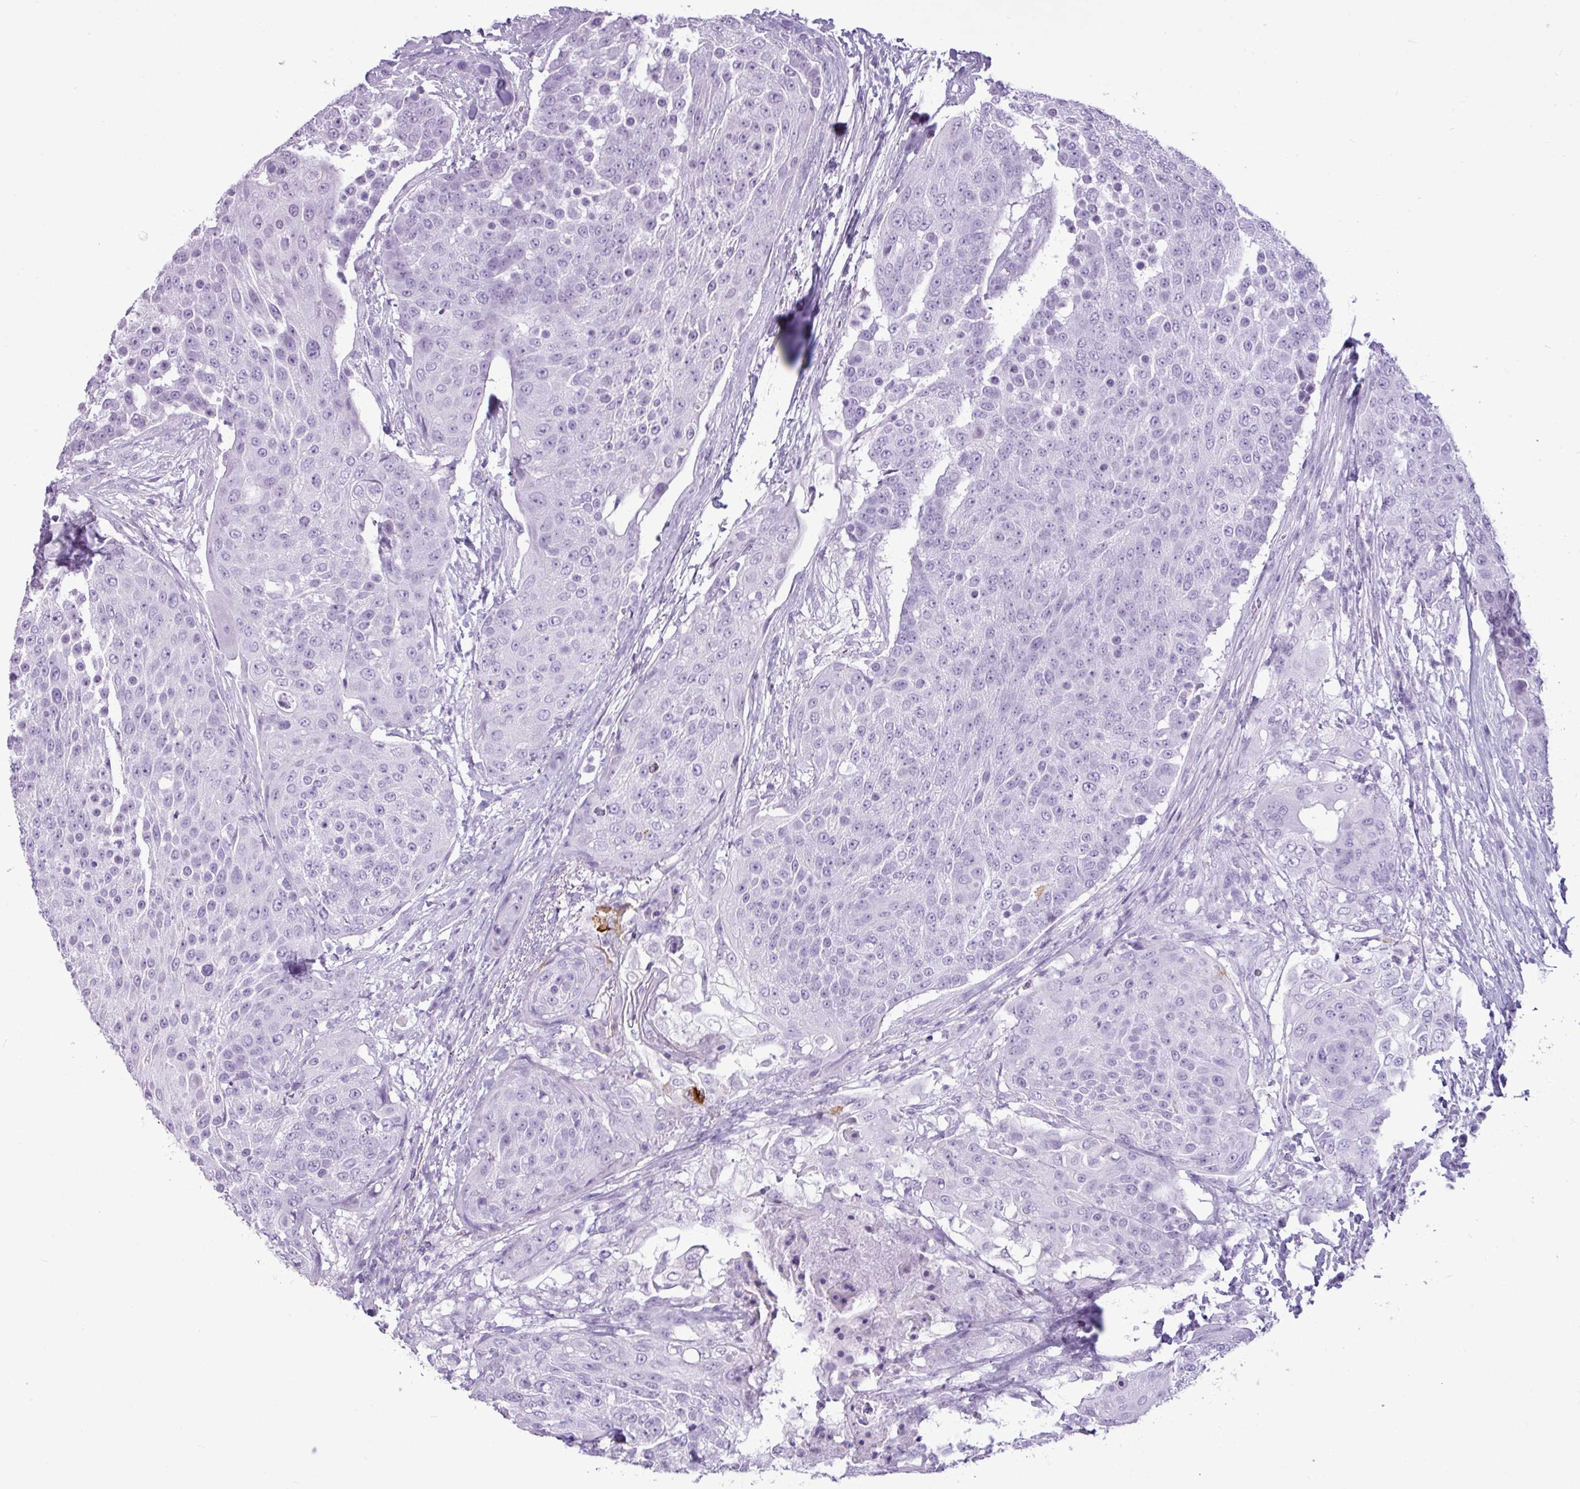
{"staining": {"intensity": "negative", "quantity": "none", "location": "none"}, "tissue": "urothelial cancer", "cell_type": "Tumor cells", "image_type": "cancer", "snomed": [{"axis": "morphology", "description": "Urothelial carcinoma, High grade"}, {"axis": "topography", "description": "Urinary bladder"}], "caption": "There is no significant staining in tumor cells of urothelial cancer.", "gene": "AMY1B", "patient": {"sex": "female", "age": 63}}